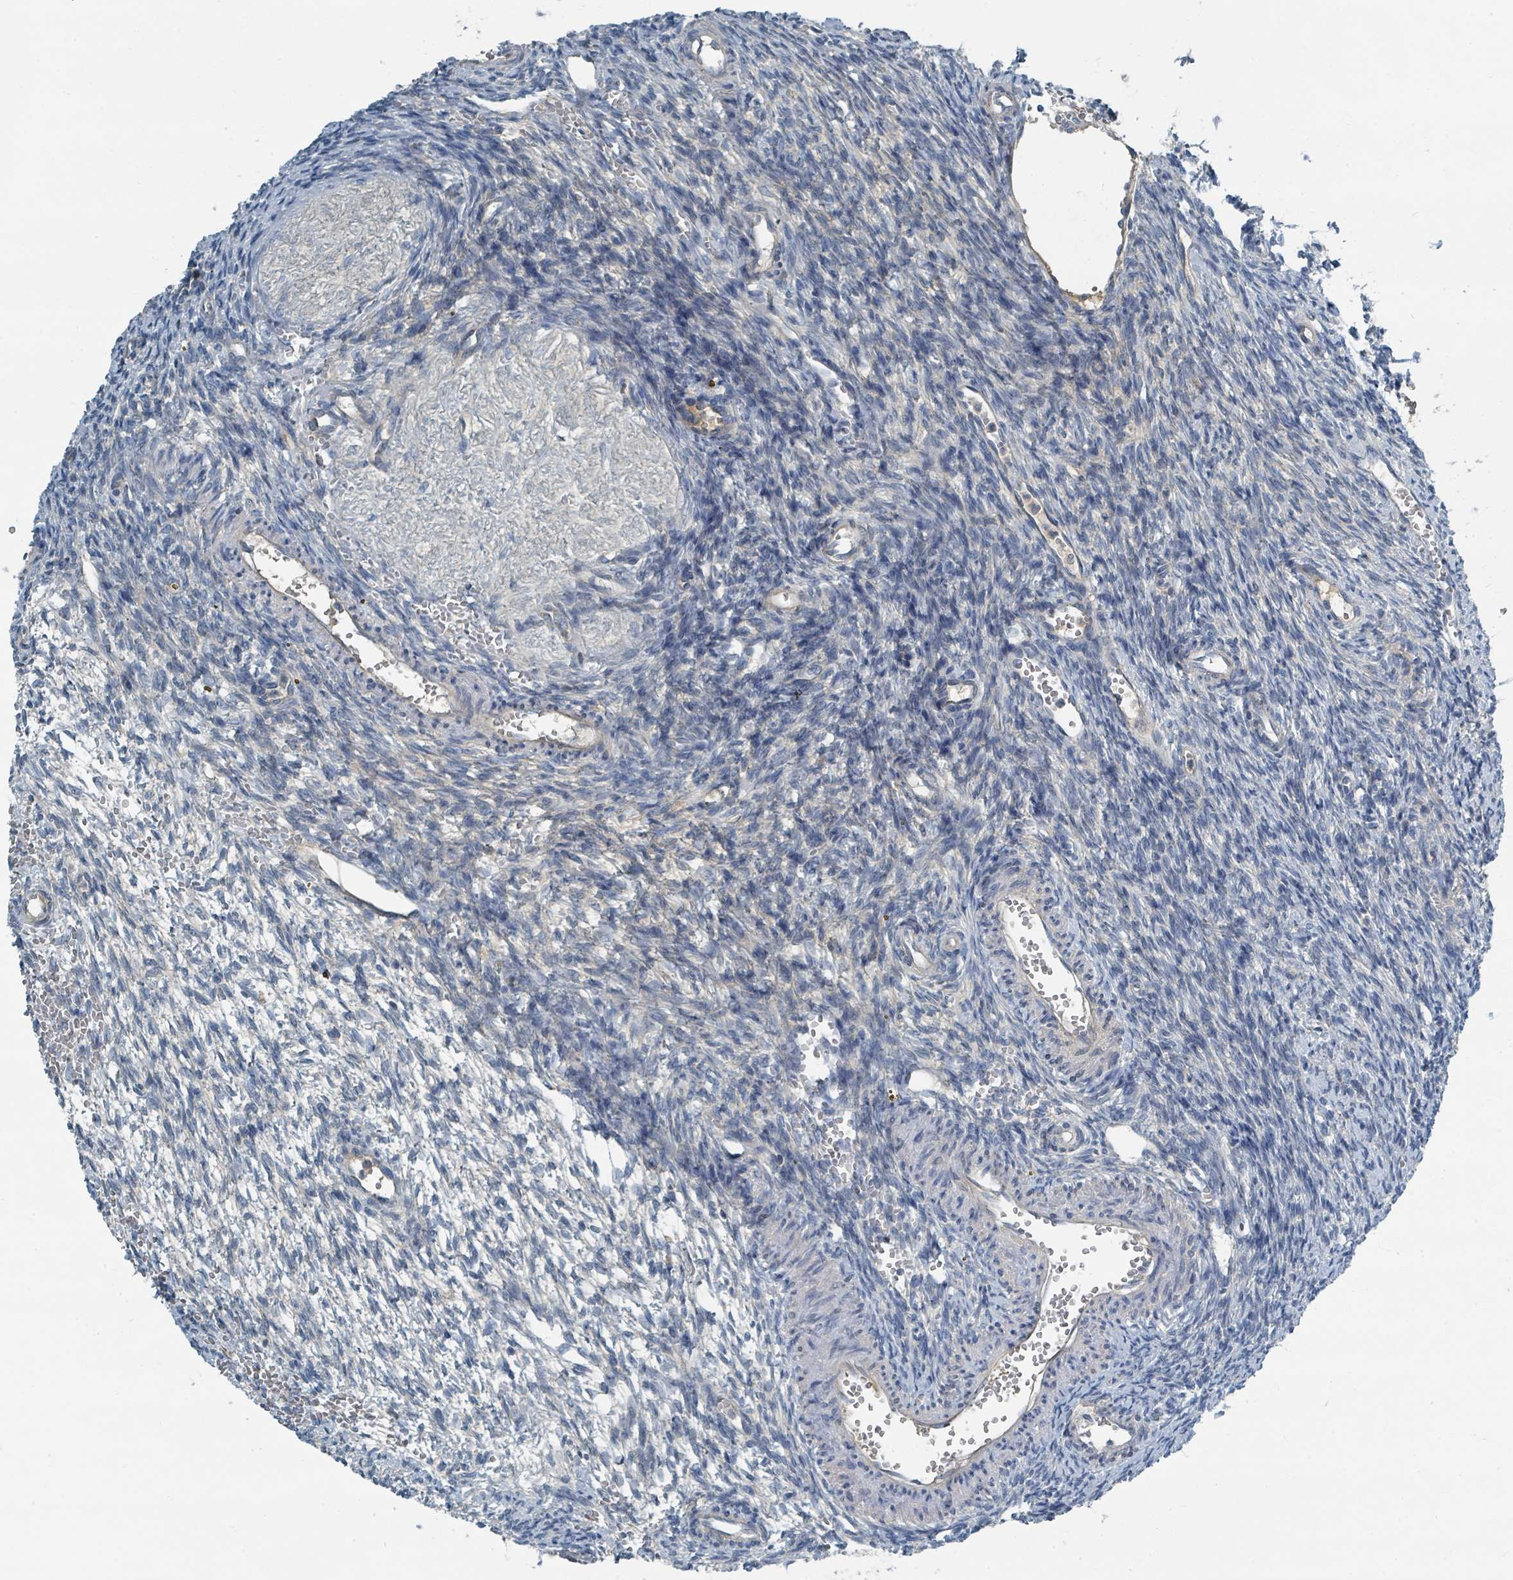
{"staining": {"intensity": "negative", "quantity": "none", "location": "none"}, "tissue": "ovary", "cell_type": "Ovarian stroma cells", "image_type": "normal", "snomed": [{"axis": "morphology", "description": "Normal tissue, NOS"}, {"axis": "topography", "description": "Ovary"}], "caption": "Immunohistochemical staining of benign human ovary shows no significant expression in ovarian stroma cells. (Brightfield microscopy of DAB (3,3'-diaminobenzidine) immunohistochemistry at high magnification).", "gene": "SLC25A23", "patient": {"sex": "female", "age": 39}}